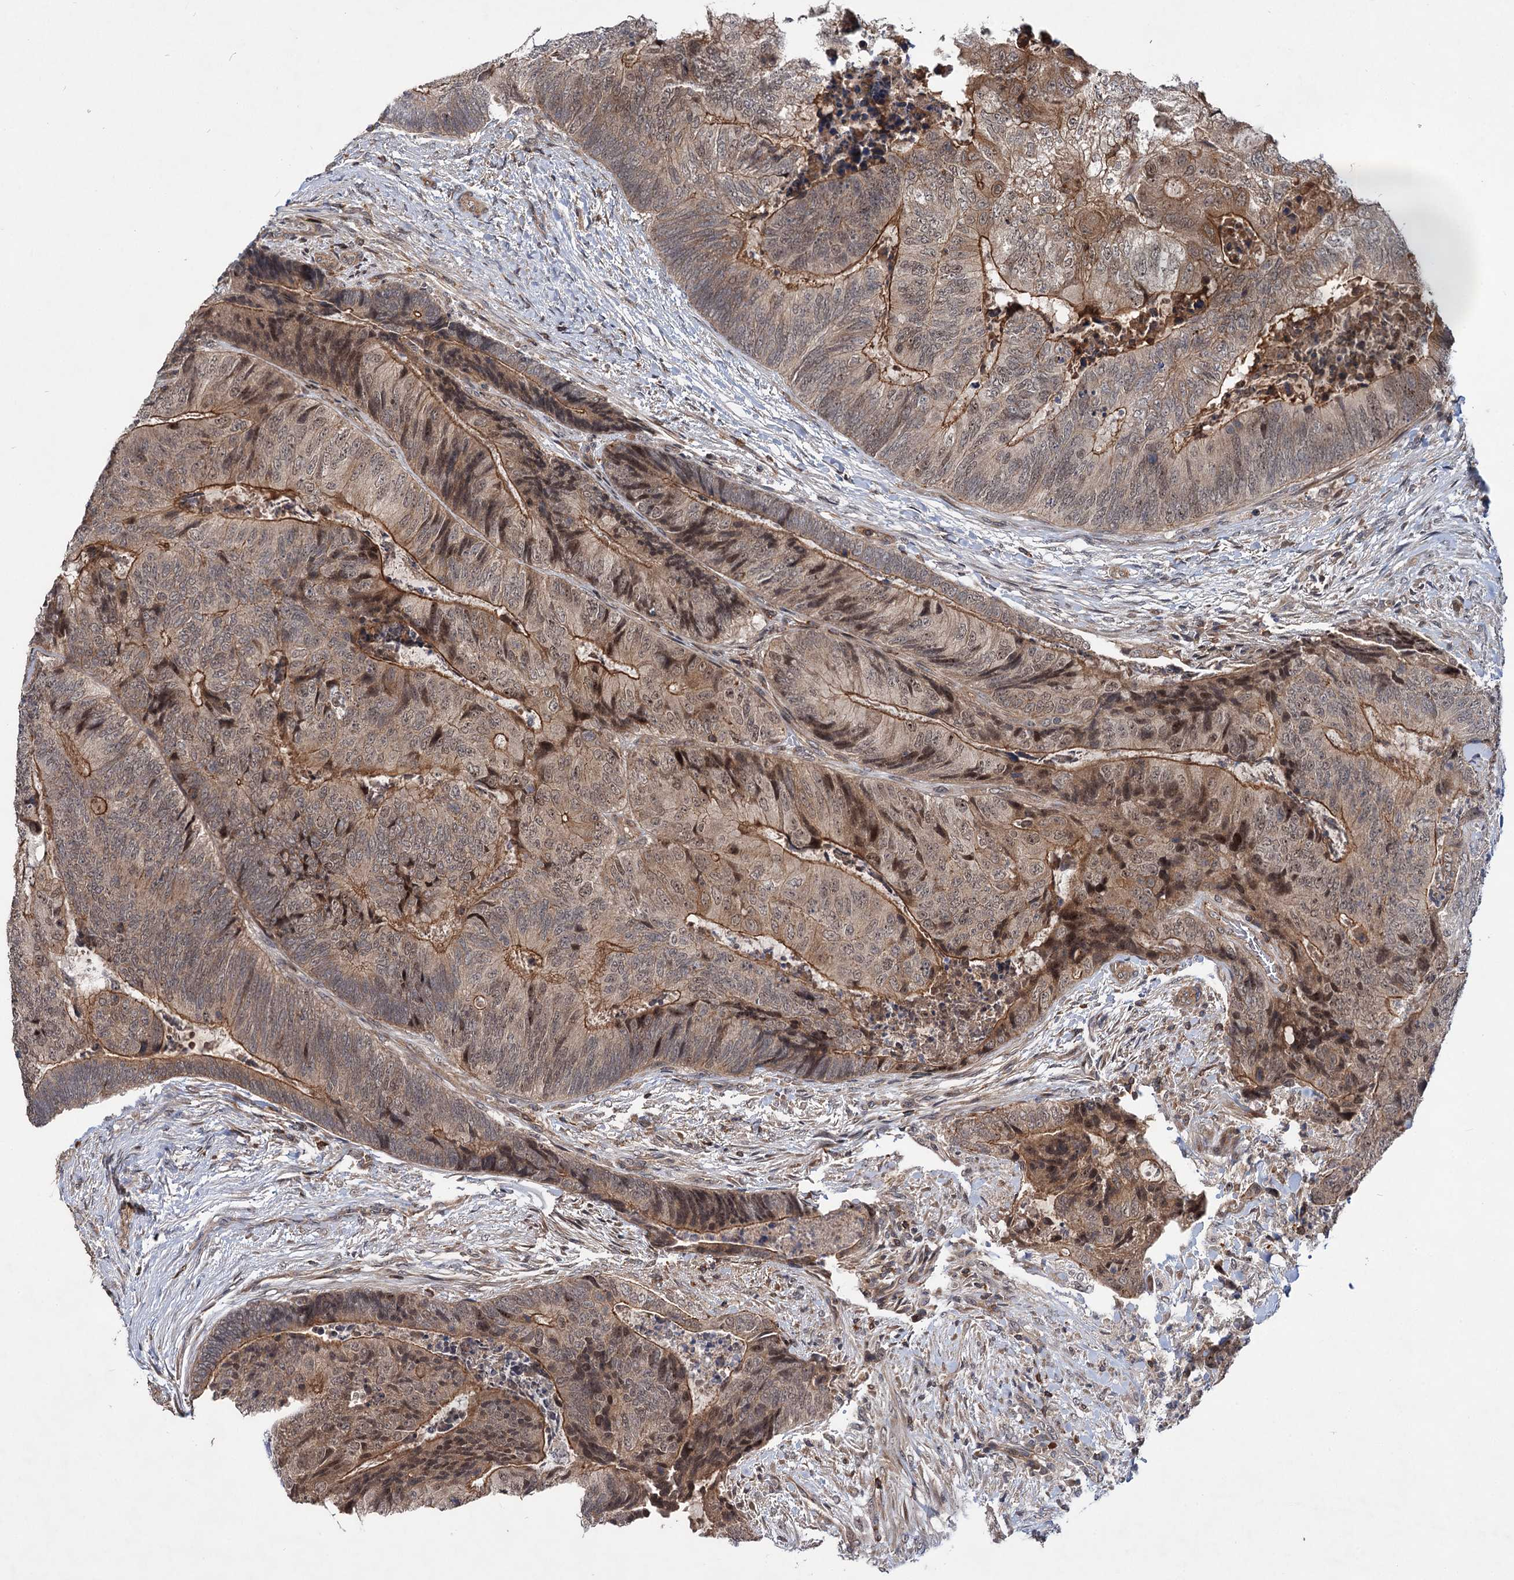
{"staining": {"intensity": "moderate", "quantity": ">75%", "location": "cytoplasmic/membranous,nuclear"}, "tissue": "colorectal cancer", "cell_type": "Tumor cells", "image_type": "cancer", "snomed": [{"axis": "morphology", "description": "Adenocarcinoma, NOS"}, {"axis": "topography", "description": "Colon"}], "caption": "Immunohistochemical staining of human adenocarcinoma (colorectal) exhibits medium levels of moderate cytoplasmic/membranous and nuclear protein expression in approximately >75% of tumor cells. The staining was performed using DAB to visualize the protein expression in brown, while the nuclei were stained in blue with hematoxylin (Magnification: 20x).", "gene": "ABLIM1", "patient": {"sex": "female", "age": 67}}